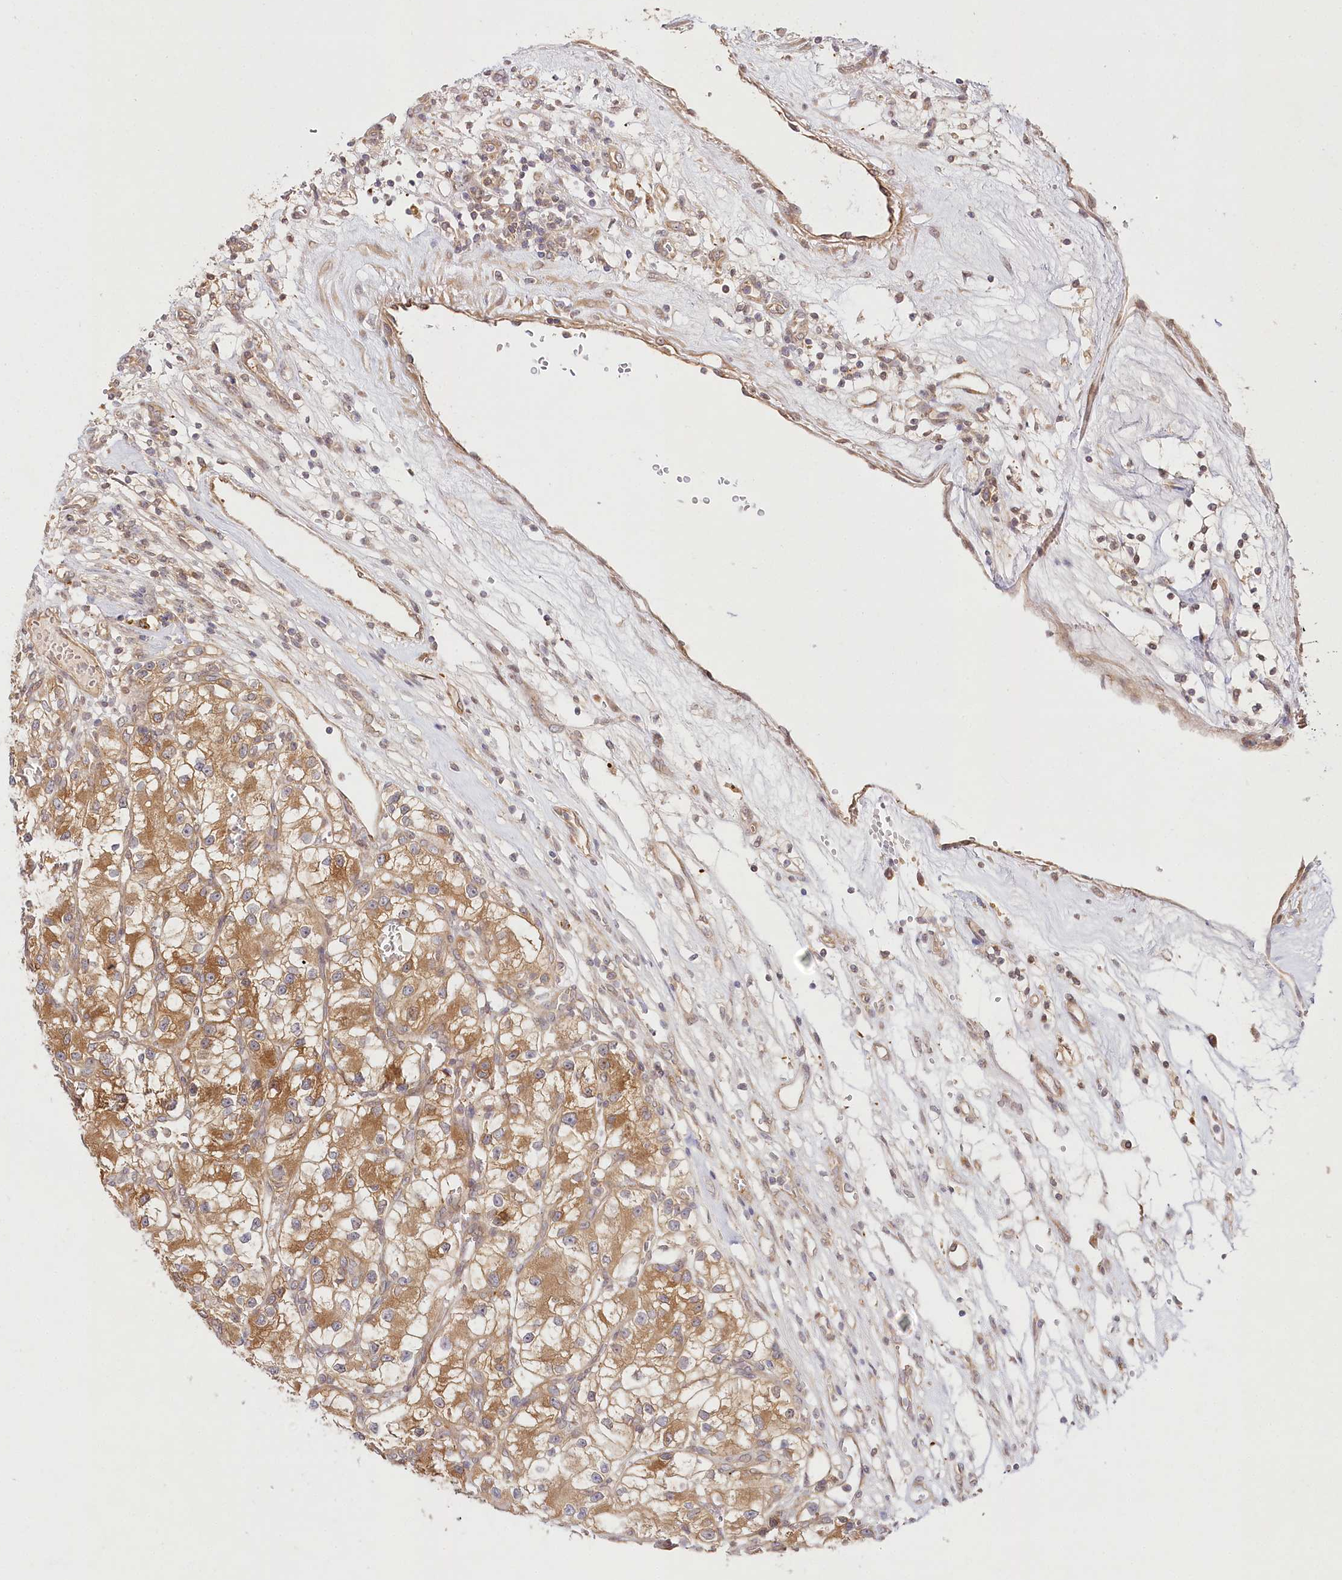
{"staining": {"intensity": "moderate", "quantity": ">75%", "location": "cytoplasmic/membranous"}, "tissue": "renal cancer", "cell_type": "Tumor cells", "image_type": "cancer", "snomed": [{"axis": "morphology", "description": "Adenocarcinoma, NOS"}, {"axis": "topography", "description": "Kidney"}], "caption": "Moderate cytoplasmic/membranous expression is identified in approximately >75% of tumor cells in renal adenocarcinoma.", "gene": "INPP4B", "patient": {"sex": "female", "age": 57}}